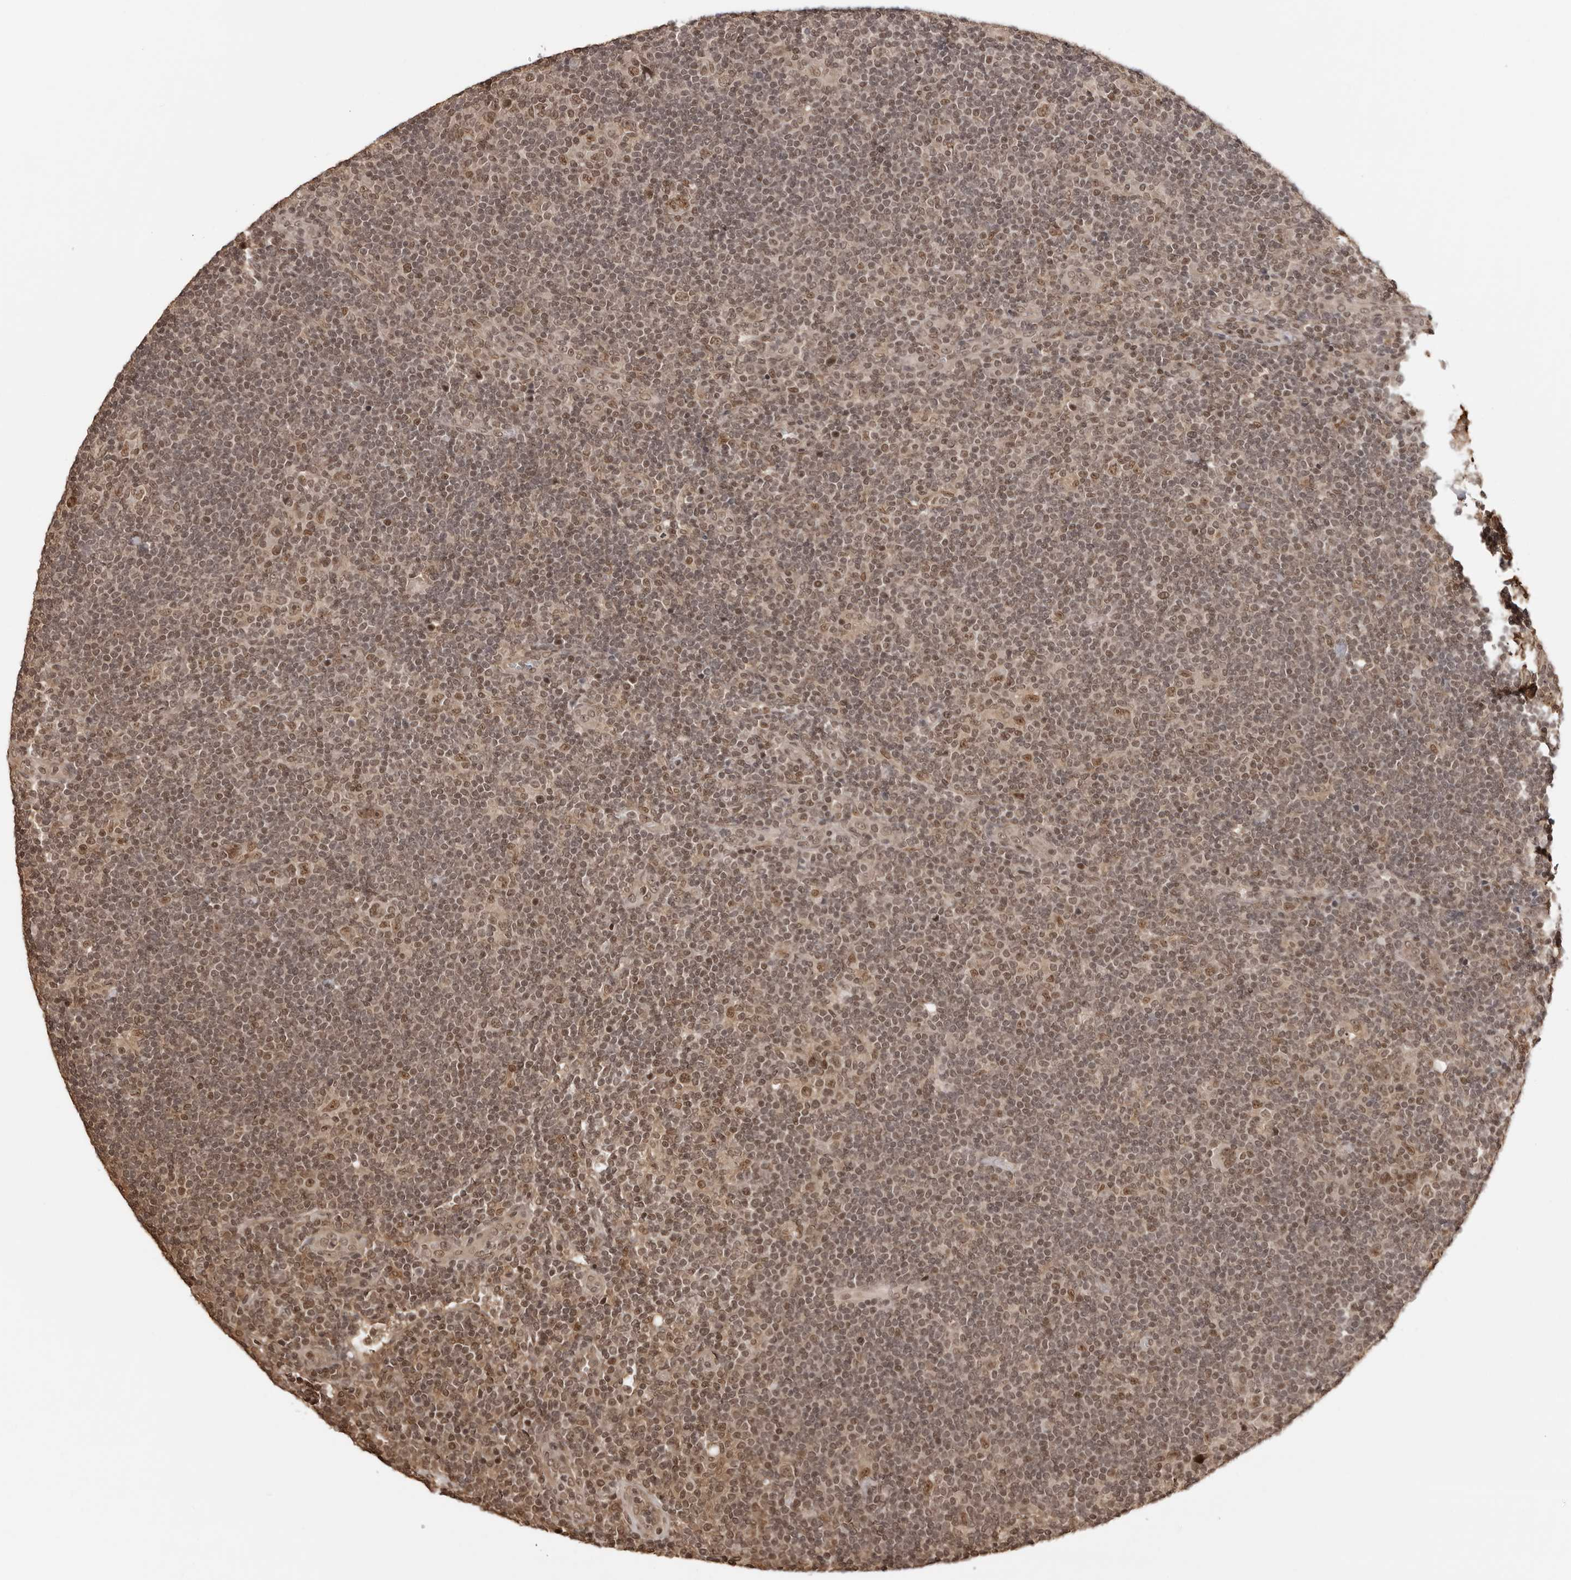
{"staining": {"intensity": "moderate", "quantity": ">75%", "location": "nuclear"}, "tissue": "lymphoma", "cell_type": "Tumor cells", "image_type": "cancer", "snomed": [{"axis": "morphology", "description": "Hodgkin's disease, NOS"}, {"axis": "topography", "description": "Lymph node"}], "caption": "Immunohistochemistry histopathology image of neoplastic tissue: Hodgkin's disease stained using IHC demonstrates medium levels of moderate protein expression localized specifically in the nuclear of tumor cells, appearing as a nuclear brown color.", "gene": "SDE2", "patient": {"sex": "female", "age": 57}}